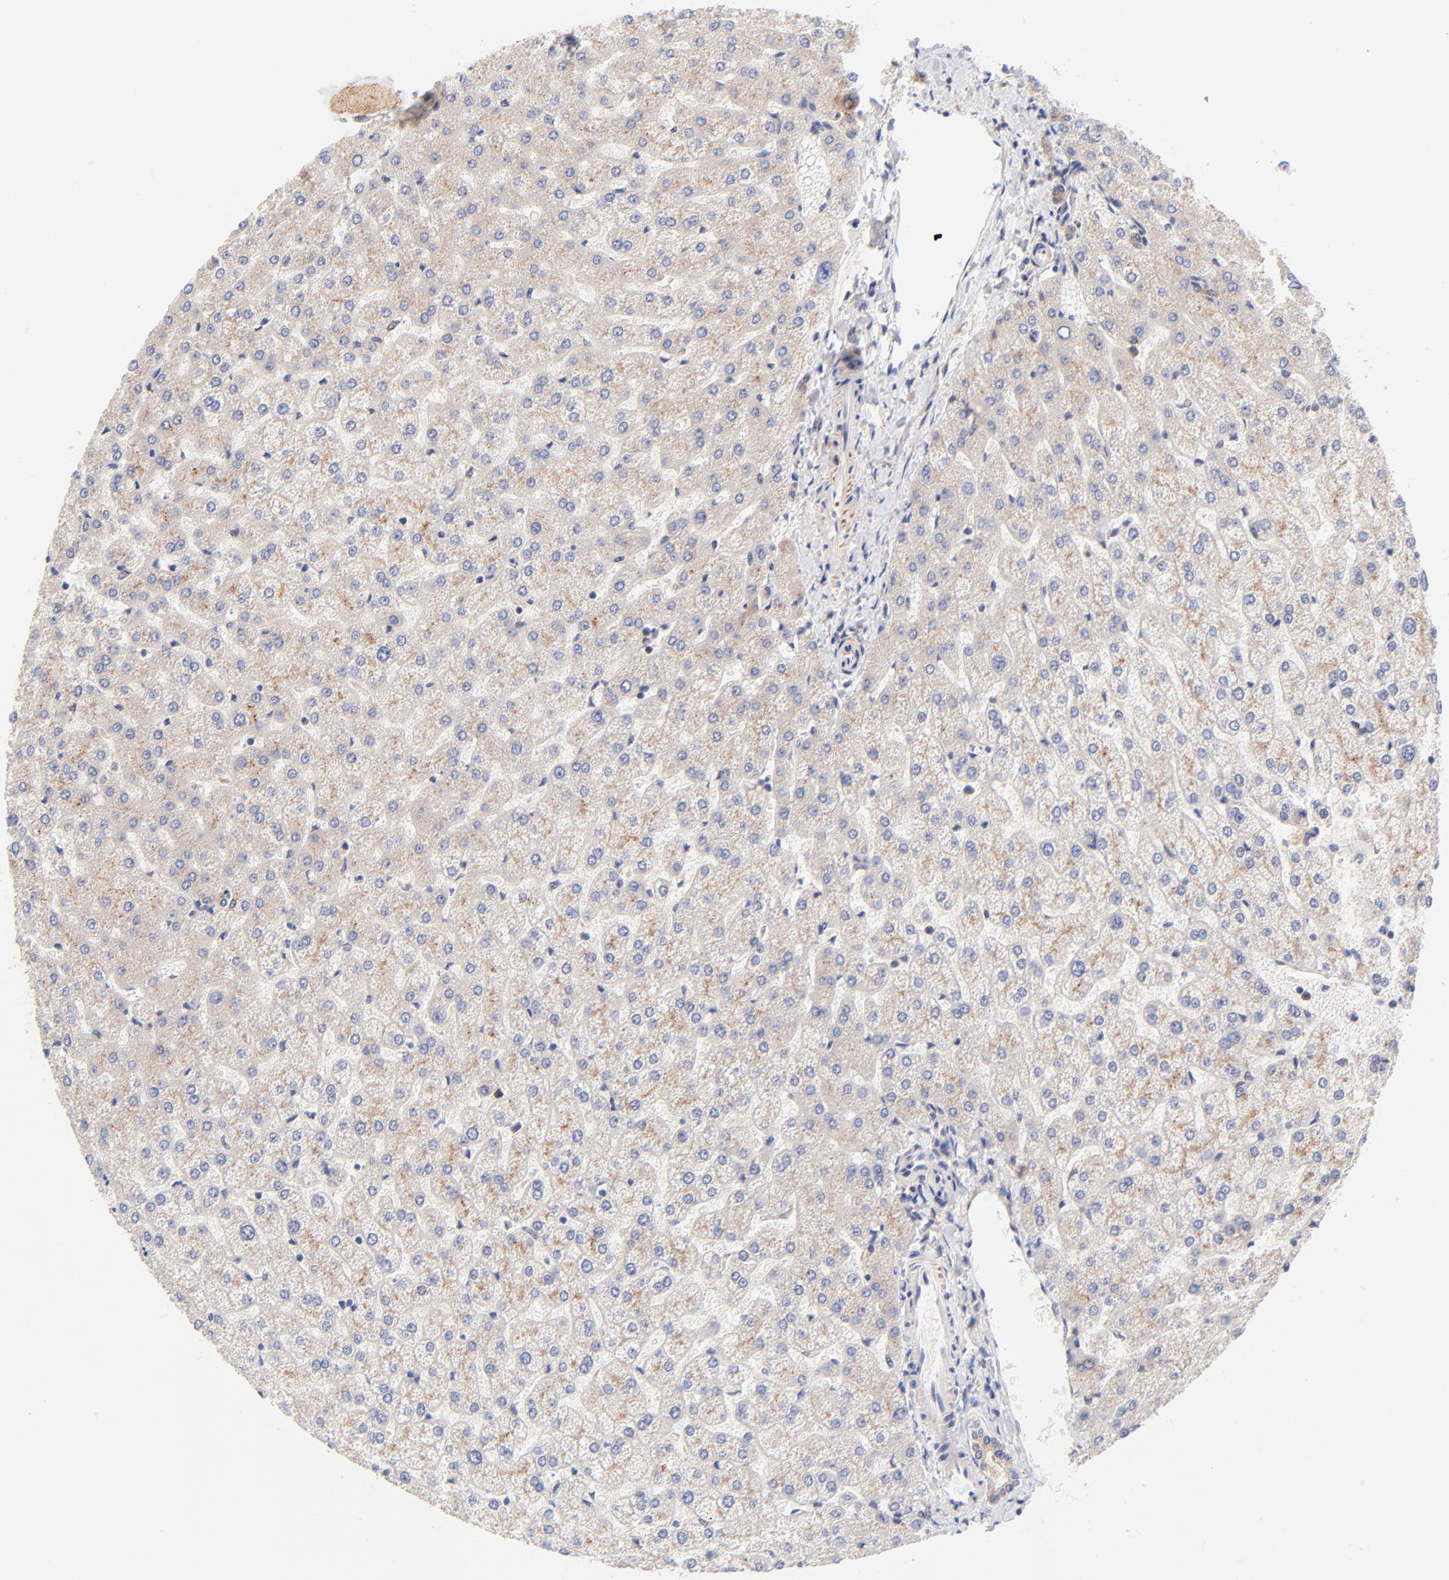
{"staining": {"intensity": "weak", "quantity": ">75%", "location": "cytoplasmic/membranous"}, "tissue": "liver", "cell_type": "Cholangiocytes", "image_type": "normal", "snomed": [{"axis": "morphology", "description": "Normal tissue, NOS"}, {"axis": "topography", "description": "Liver"}], "caption": "Unremarkable liver exhibits weak cytoplasmic/membranous positivity in approximately >75% of cholangiocytes.", "gene": "TXNL1", "patient": {"sex": "female", "age": 32}}